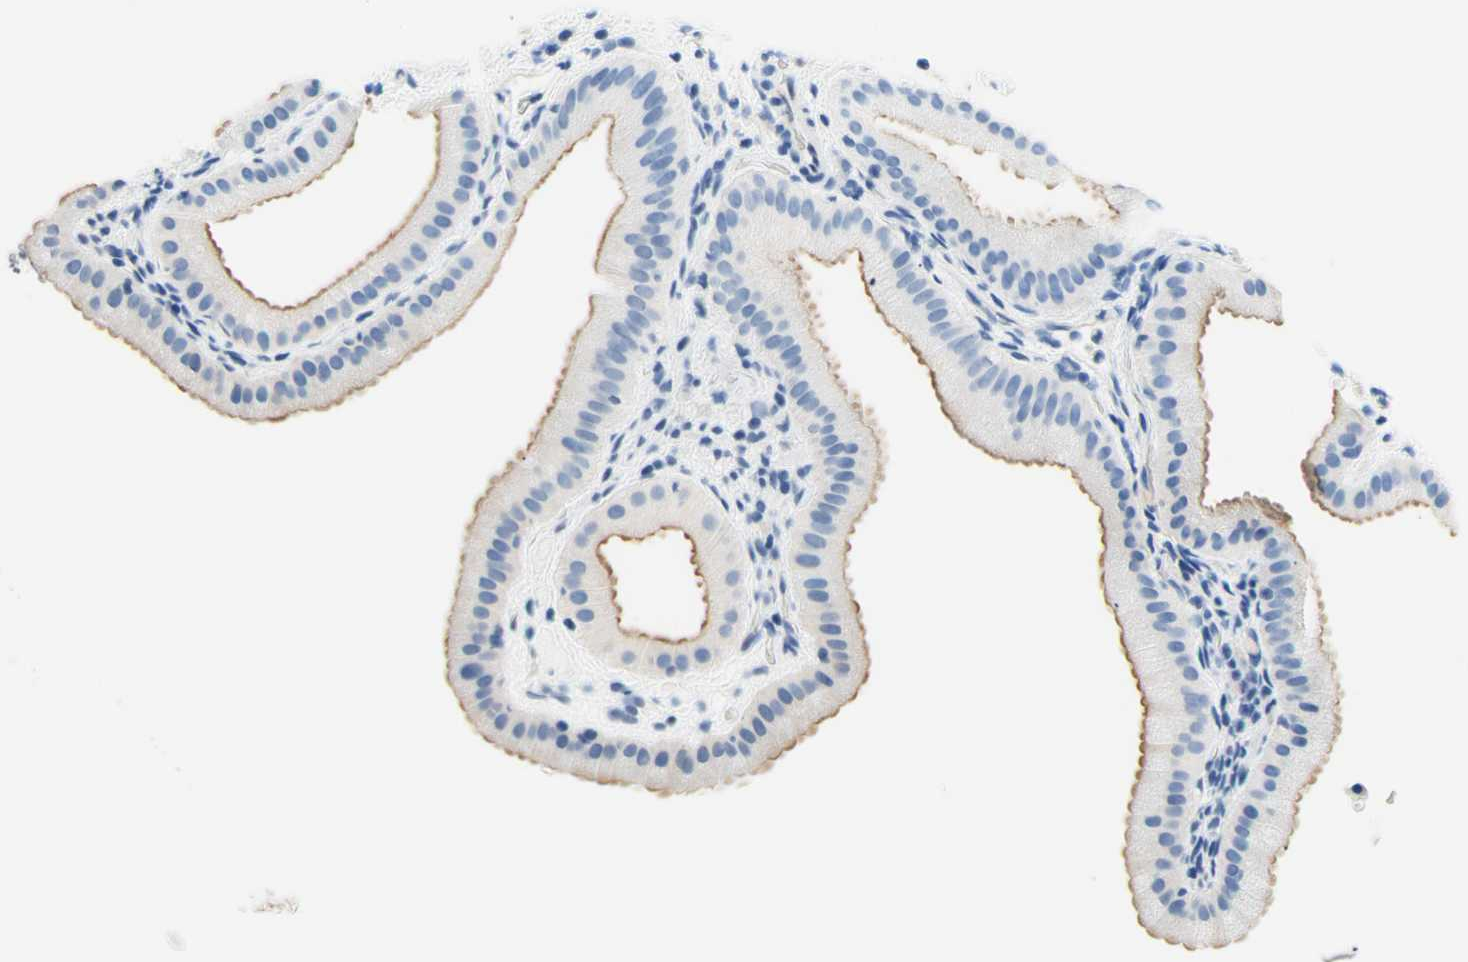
{"staining": {"intensity": "moderate", "quantity": ">75%", "location": "cytoplasmic/membranous"}, "tissue": "gallbladder", "cell_type": "Glandular cells", "image_type": "normal", "snomed": [{"axis": "morphology", "description": "Normal tissue, NOS"}, {"axis": "topography", "description": "Gallbladder"}], "caption": "Immunohistochemical staining of normal gallbladder demonstrates >75% levels of moderate cytoplasmic/membranous protein expression in approximately >75% of glandular cells.", "gene": "HPCA", "patient": {"sex": "female", "age": 64}}